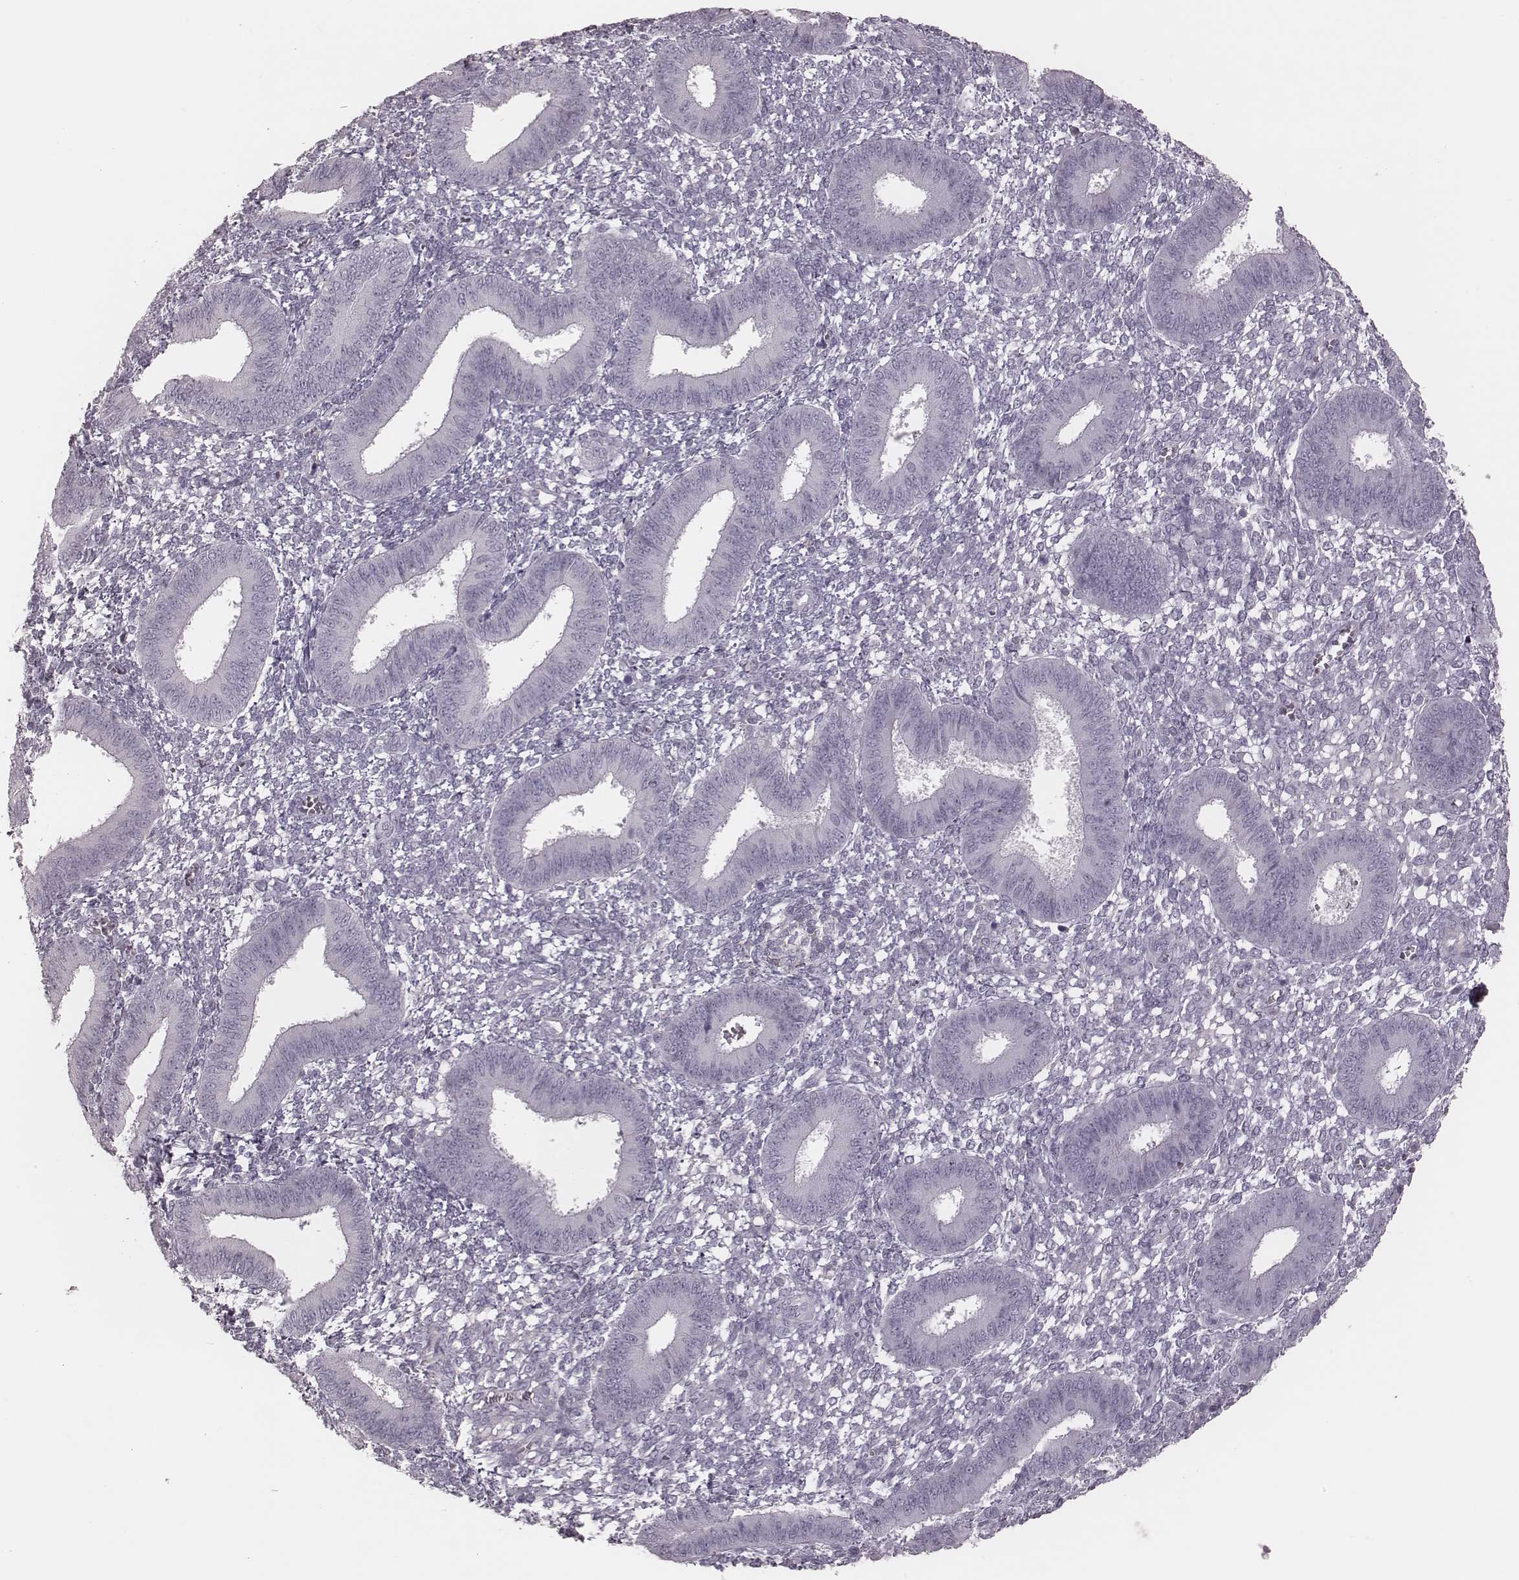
{"staining": {"intensity": "negative", "quantity": "none", "location": "none"}, "tissue": "endometrium", "cell_type": "Cells in endometrial stroma", "image_type": "normal", "snomed": [{"axis": "morphology", "description": "Normal tissue, NOS"}, {"axis": "topography", "description": "Endometrium"}], "caption": "This is an immunohistochemistry (IHC) image of benign endometrium. There is no staining in cells in endometrial stroma.", "gene": "PDCD1", "patient": {"sex": "female", "age": 42}}